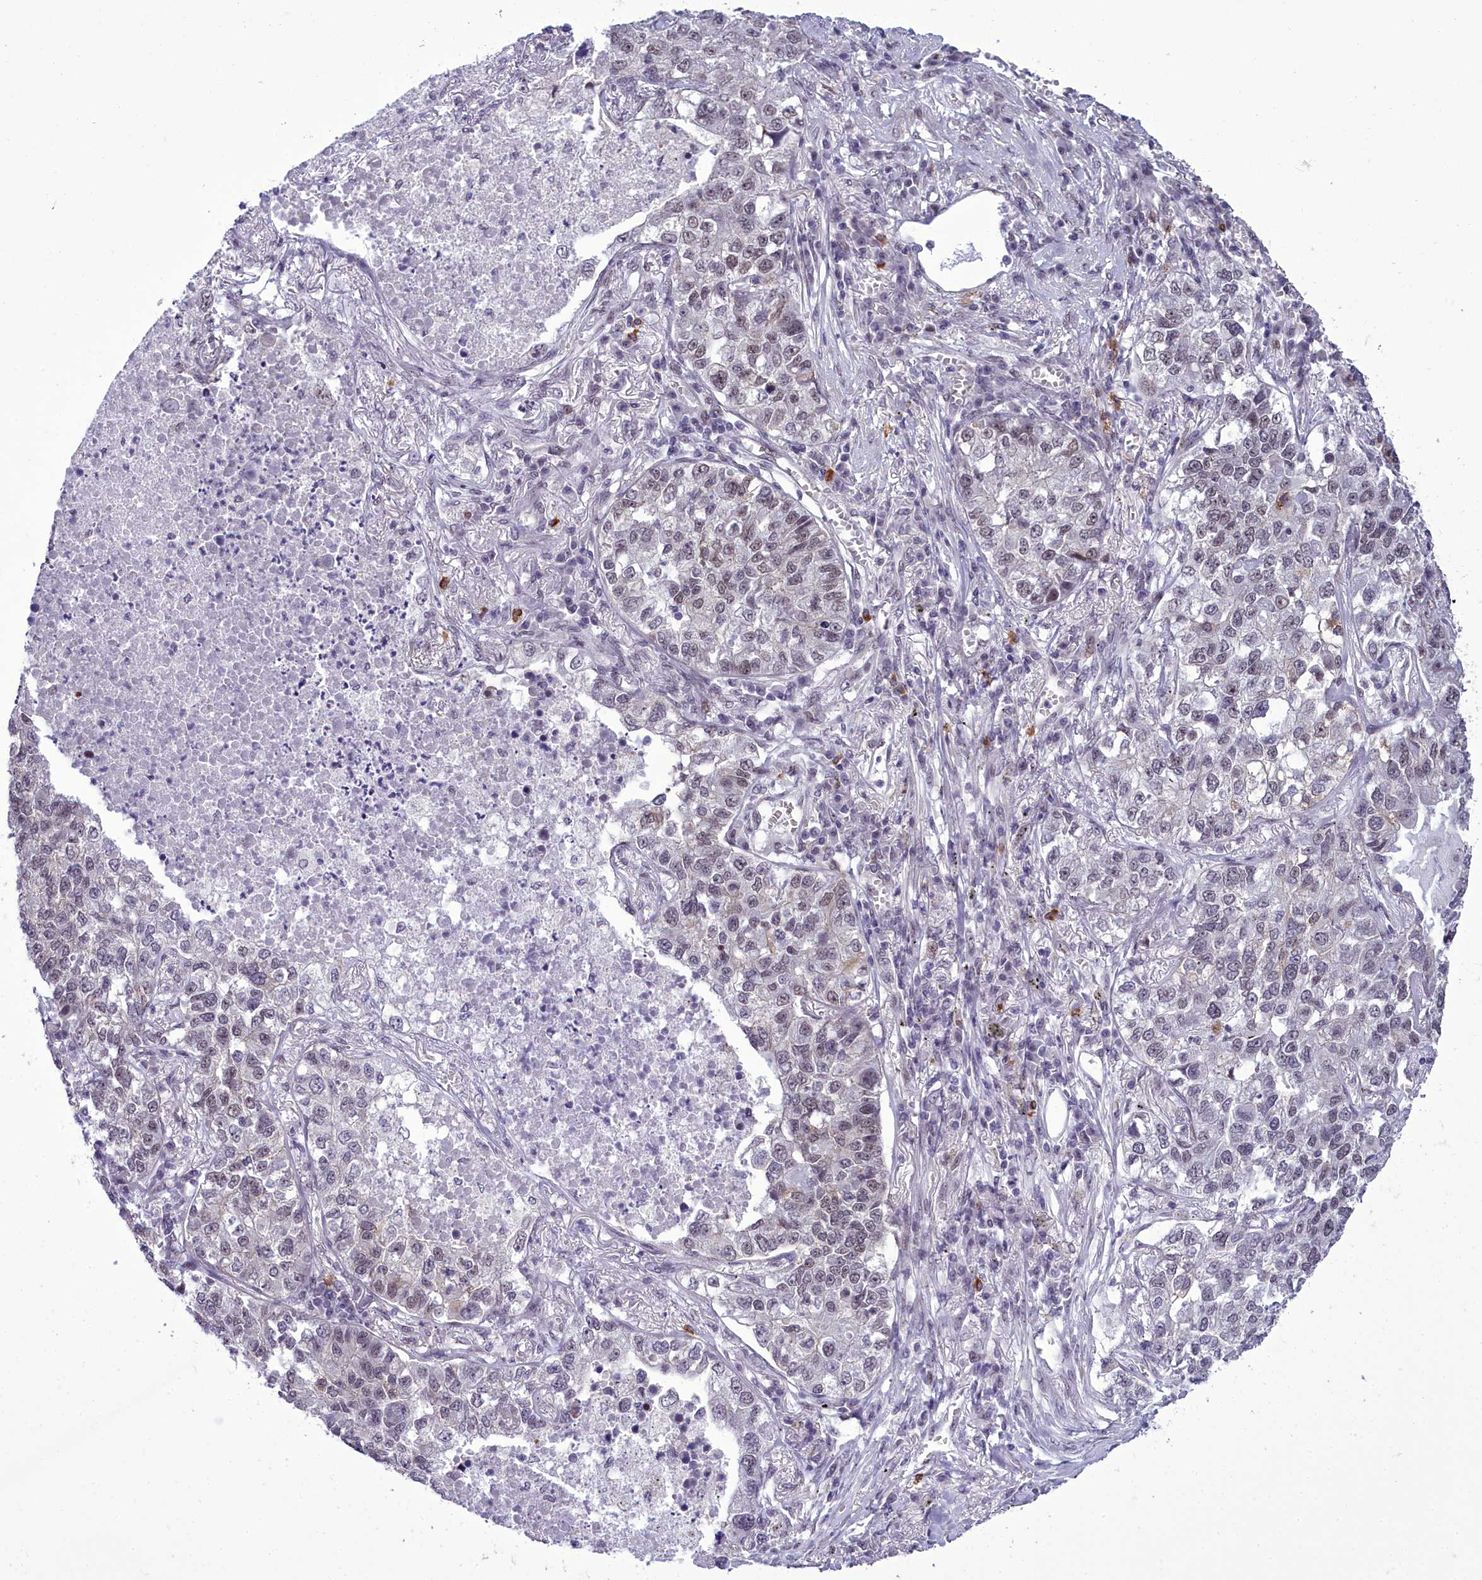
{"staining": {"intensity": "weak", "quantity": "25%-75%", "location": "nuclear"}, "tissue": "lung cancer", "cell_type": "Tumor cells", "image_type": "cancer", "snomed": [{"axis": "morphology", "description": "Adenocarcinoma, NOS"}, {"axis": "topography", "description": "Lung"}], "caption": "Lung adenocarcinoma stained with a brown dye exhibits weak nuclear positive positivity in approximately 25%-75% of tumor cells.", "gene": "CEACAM19", "patient": {"sex": "male", "age": 49}}